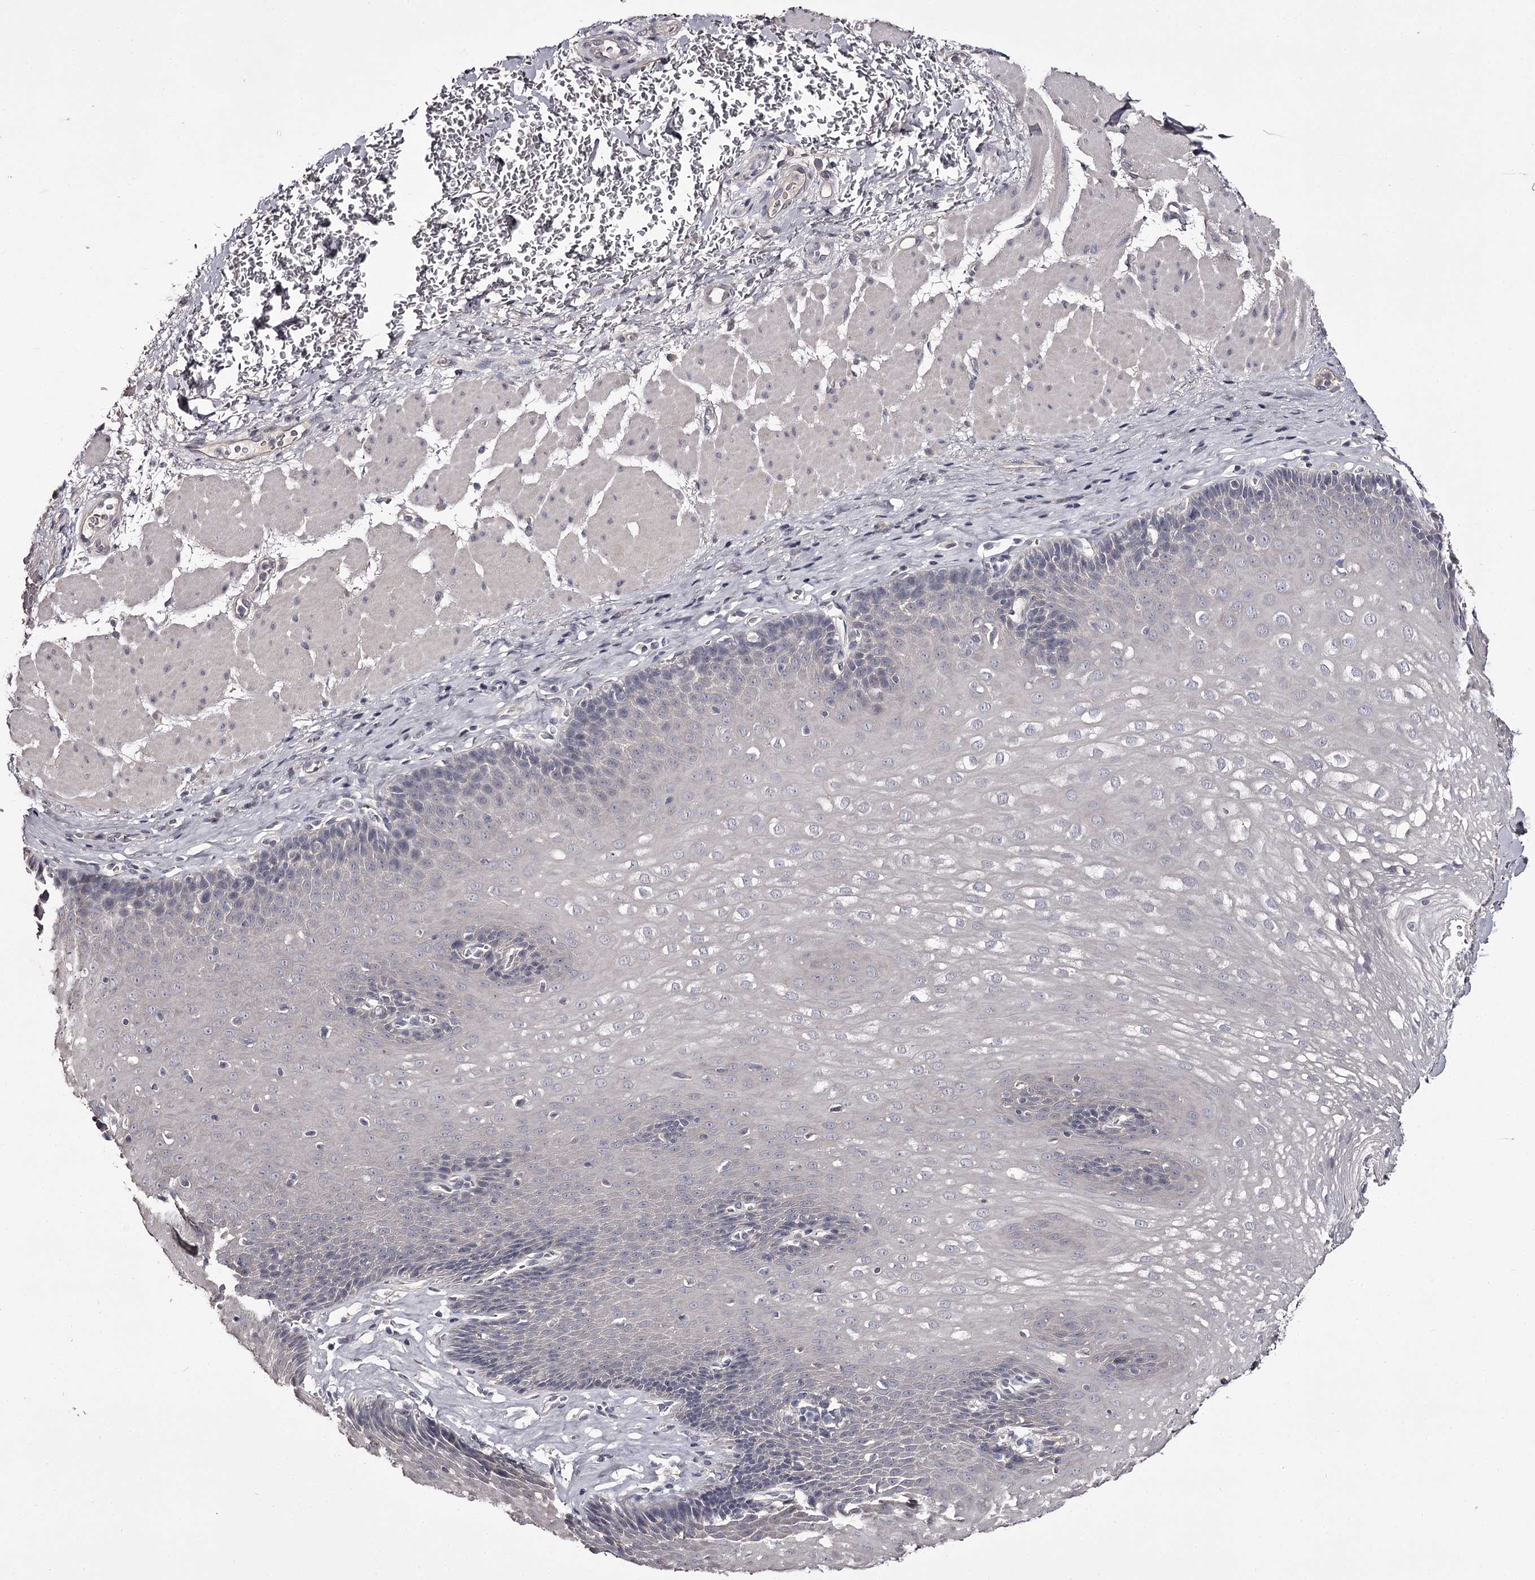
{"staining": {"intensity": "negative", "quantity": "none", "location": "none"}, "tissue": "esophagus", "cell_type": "Squamous epithelial cells", "image_type": "normal", "snomed": [{"axis": "morphology", "description": "Normal tissue, NOS"}, {"axis": "topography", "description": "Esophagus"}], "caption": "IHC of unremarkable esophagus exhibits no staining in squamous epithelial cells. (Immunohistochemistry (ihc), brightfield microscopy, high magnification).", "gene": "PRM2", "patient": {"sex": "female", "age": 66}}